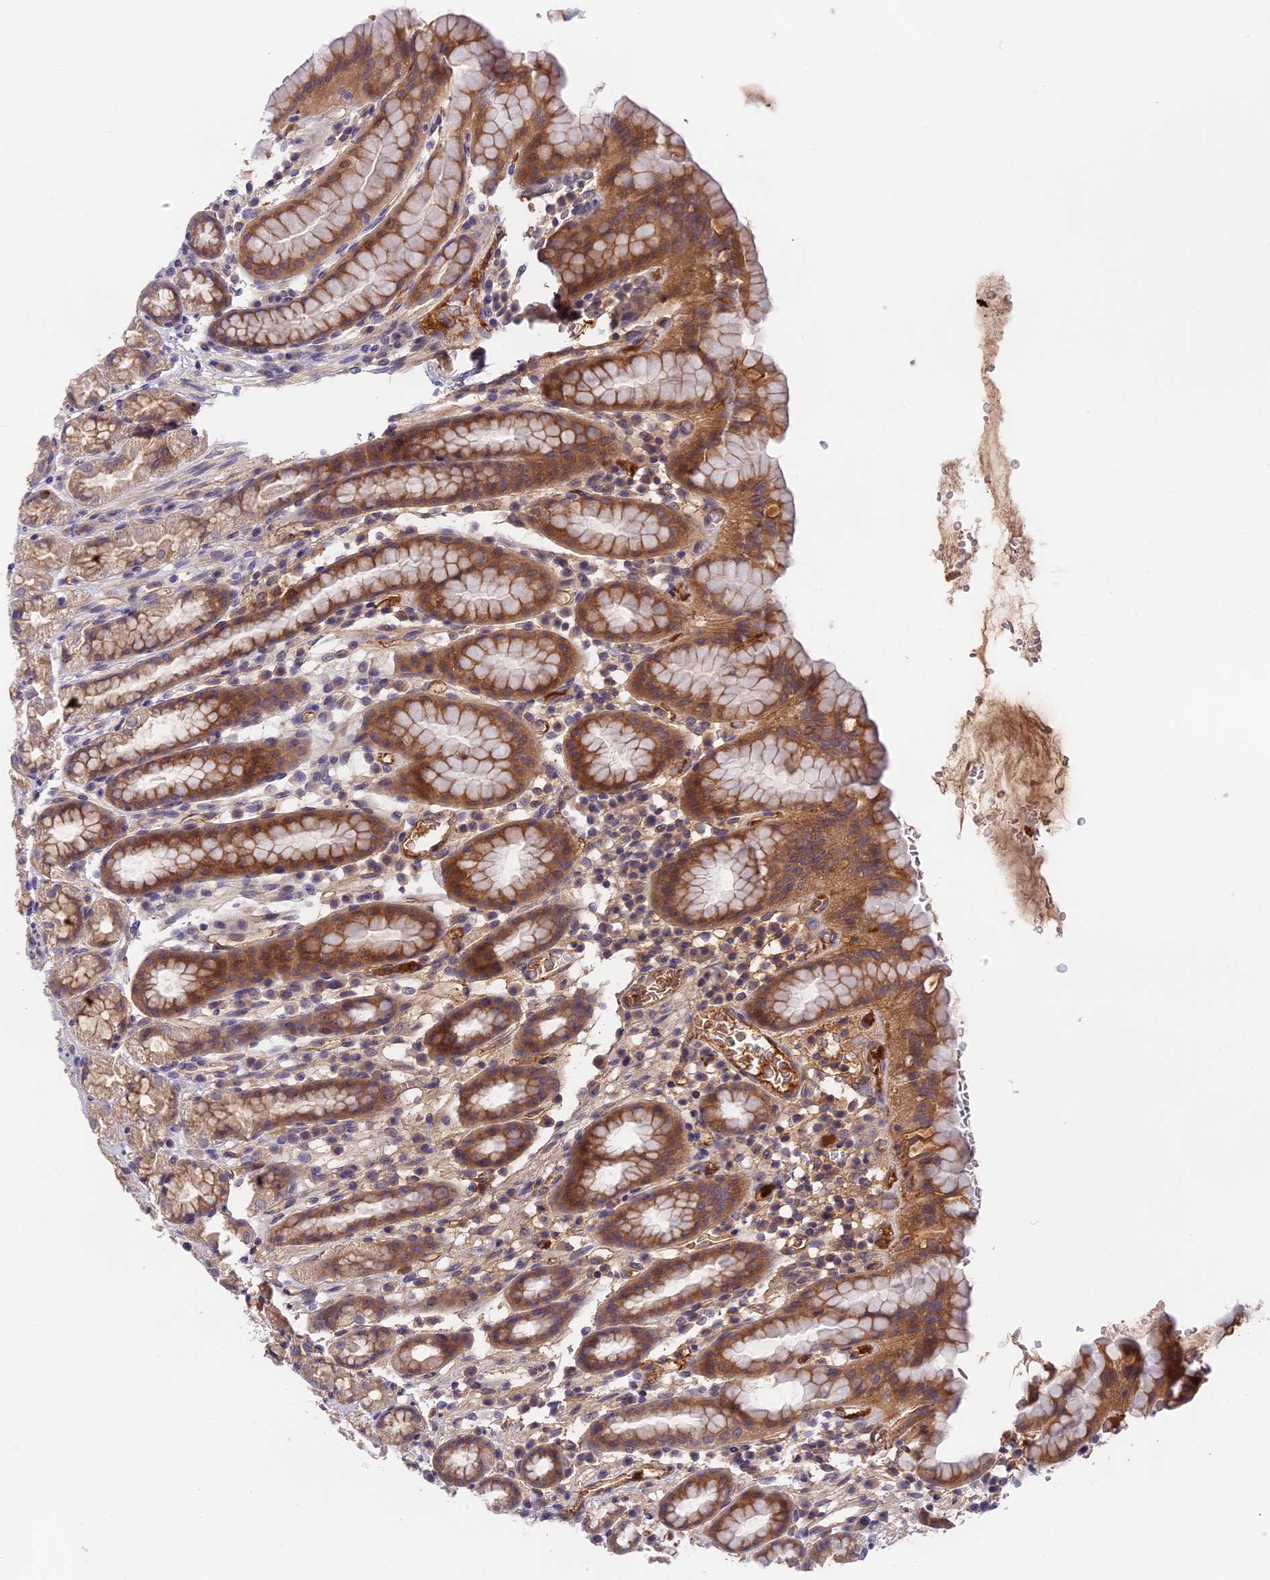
{"staining": {"intensity": "moderate", "quantity": ">75%", "location": "cytoplasmic/membranous"}, "tissue": "stomach", "cell_type": "Glandular cells", "image_type": "normal", "snomed": [{"axis": "morphology", "description": "Normal tissue, NOS"}, {"axis": "topography", "description": "Stomach, upper"}, {"axis": "topography", "description": "Stomach, lower"}, {"axis": "topography", "description": "Small intestine"}], "caption": "The histopathology image displays a brown stain indicating the presence of a protein in the cytoplasmic/membranous of glandular cells in stomach. Using DAB (brown) and hematoxylin (blue) stains, captured at high magnification using brightfield microscopy.", "gene": "ADGRD1", "patient": {"sex": "male", "age": 68}}